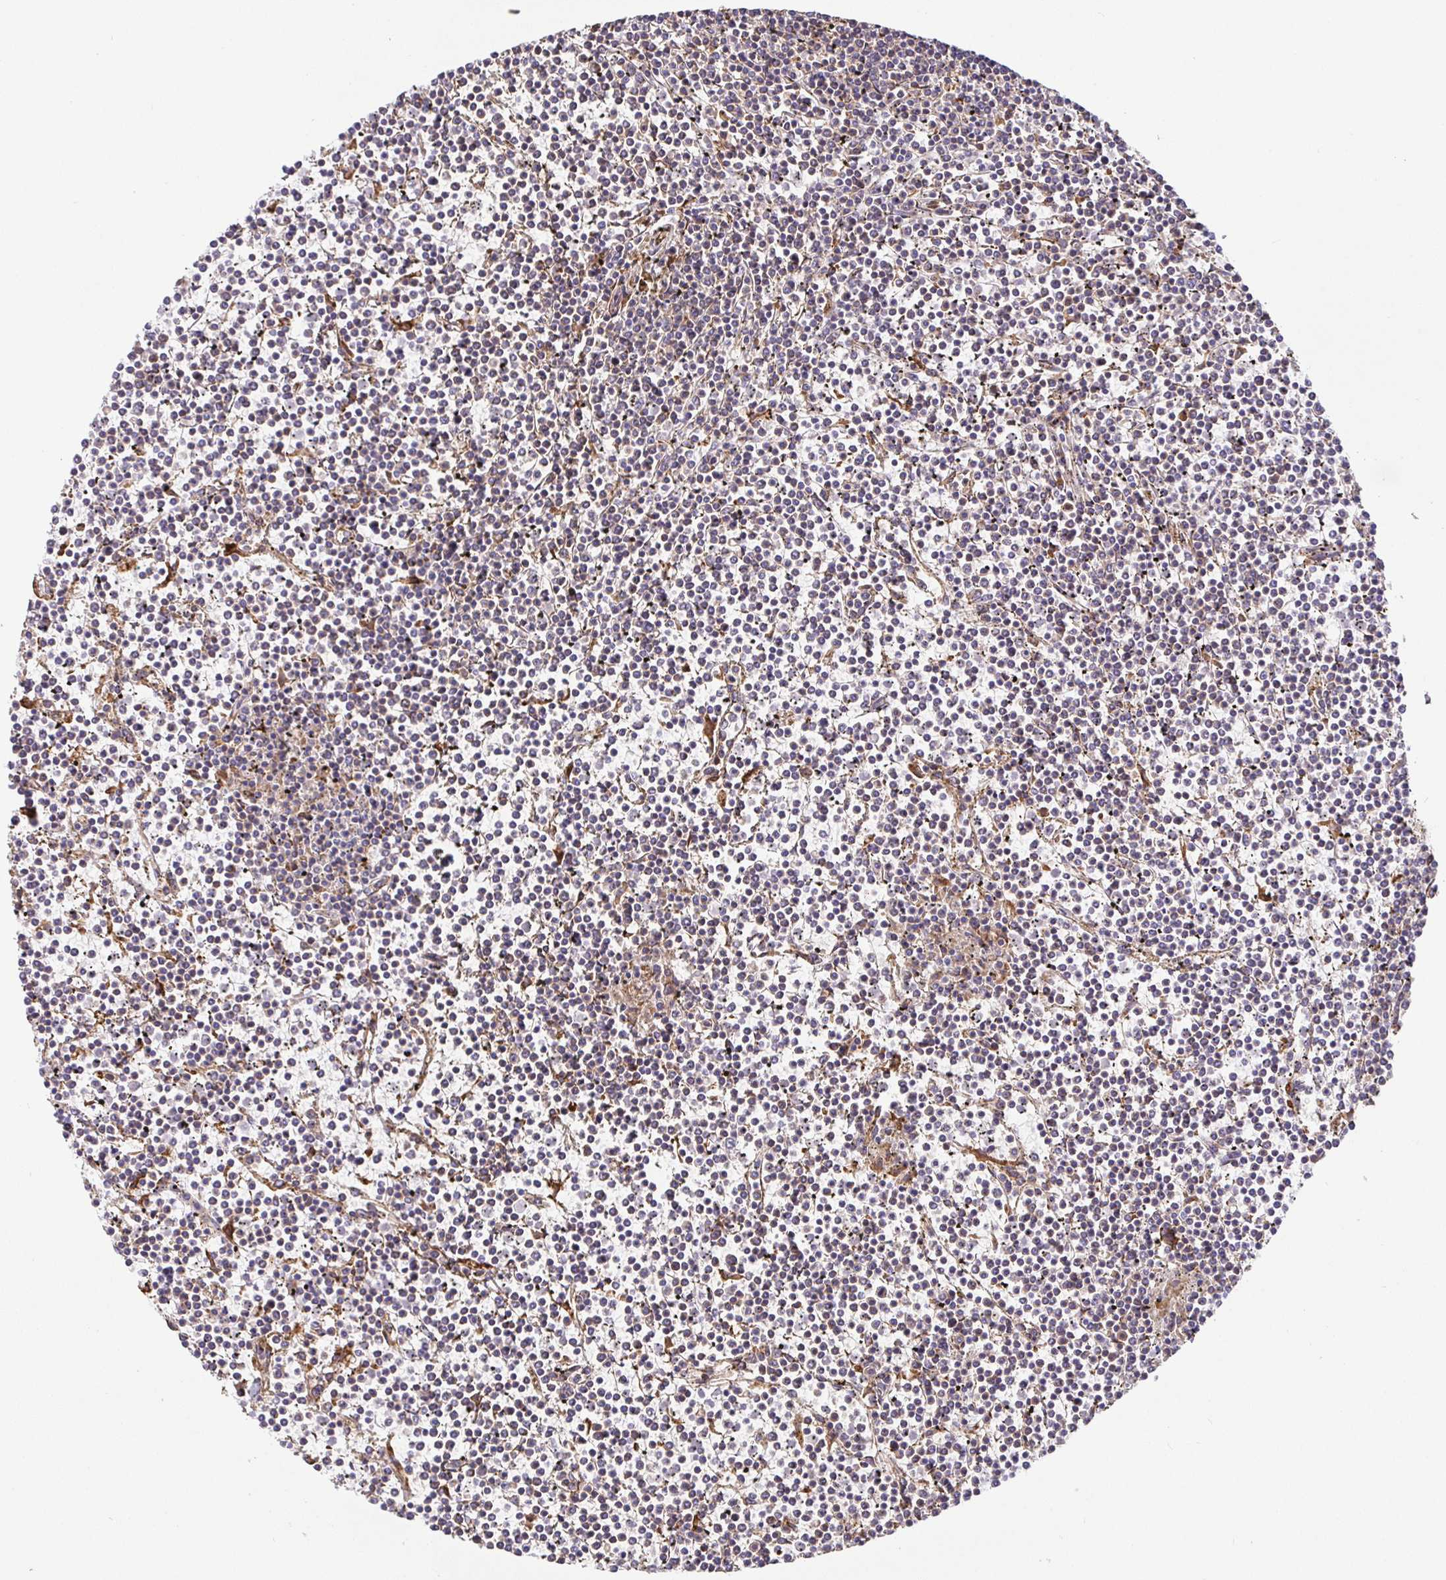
{"staining": {"intensity": "negative", "quantity": "none", "location": "none"}, "tissue": "lymphoma", "cell_type": "Tumor cells", "image_type": "cancer", "snomed": [{"axis": "morphology", "description": "Malignant lymphoma, non-Hodgkin's type, Low grade"}, {"axis": "topography", "description": "Spleen"}], "caption": "Tumor cells are negative for brown protein staining in lymphoma.", "gene": "MAOA", "patient": {"sex": "female", "age": 19}}